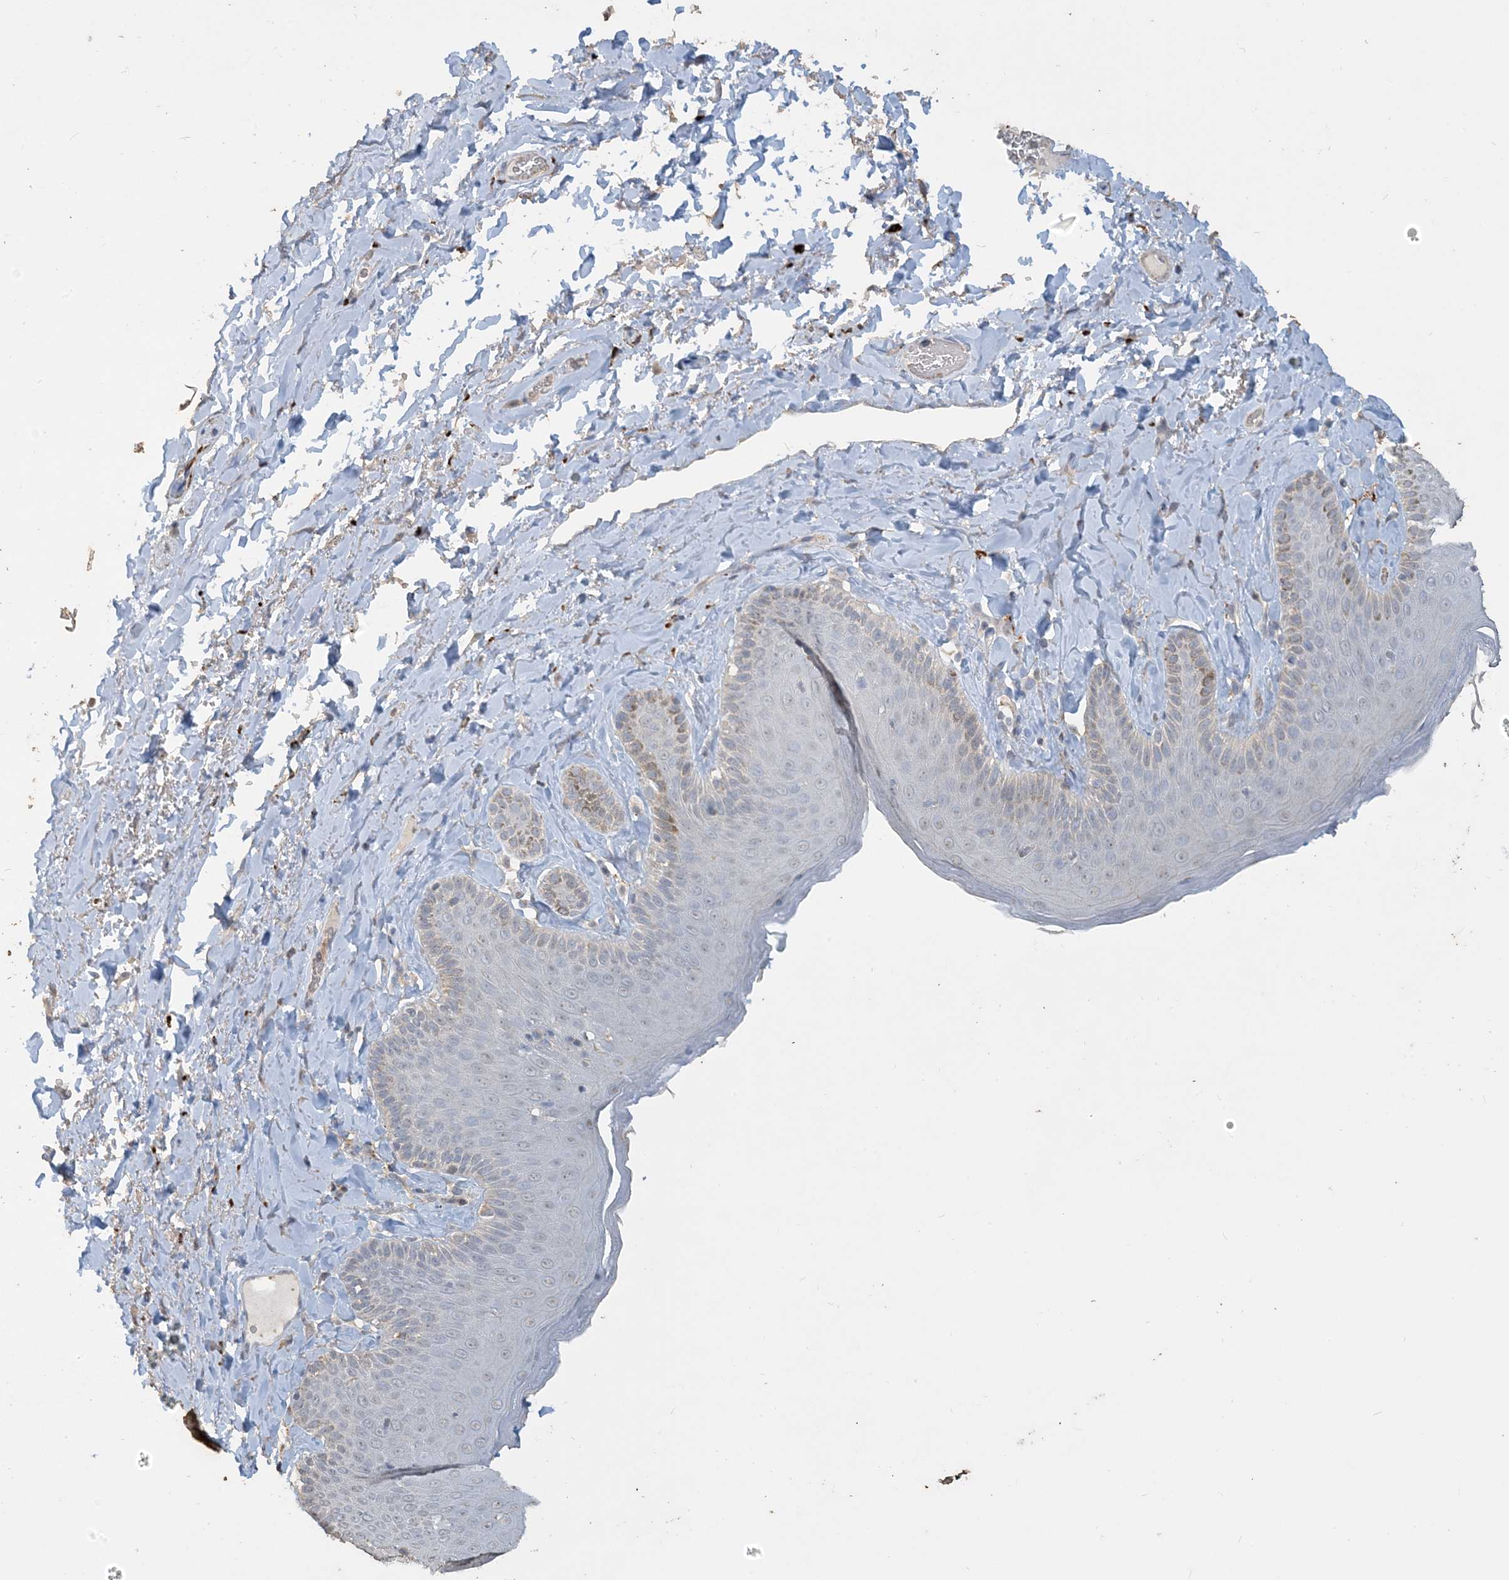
{"staining": {"intensity": "moderate", "quantity": "25%-75%", "location": "cytoplasmic/membranous"}, "tissue": "skin", "cell_type": "Epidermal cells", "image_type": "normal", "snomed": [{"axis": "morphology", "description": "Normal tissue, NOS"}, {"axis": "topography", "description": "Anal"}], "caption": "Moderate cytoplasmic/membranous protein positivity is present in approximately 25%-75% of epidermal cells in skin.", "gene": "SFMBT2", "patient": {"sex": "male", "age": 69}}